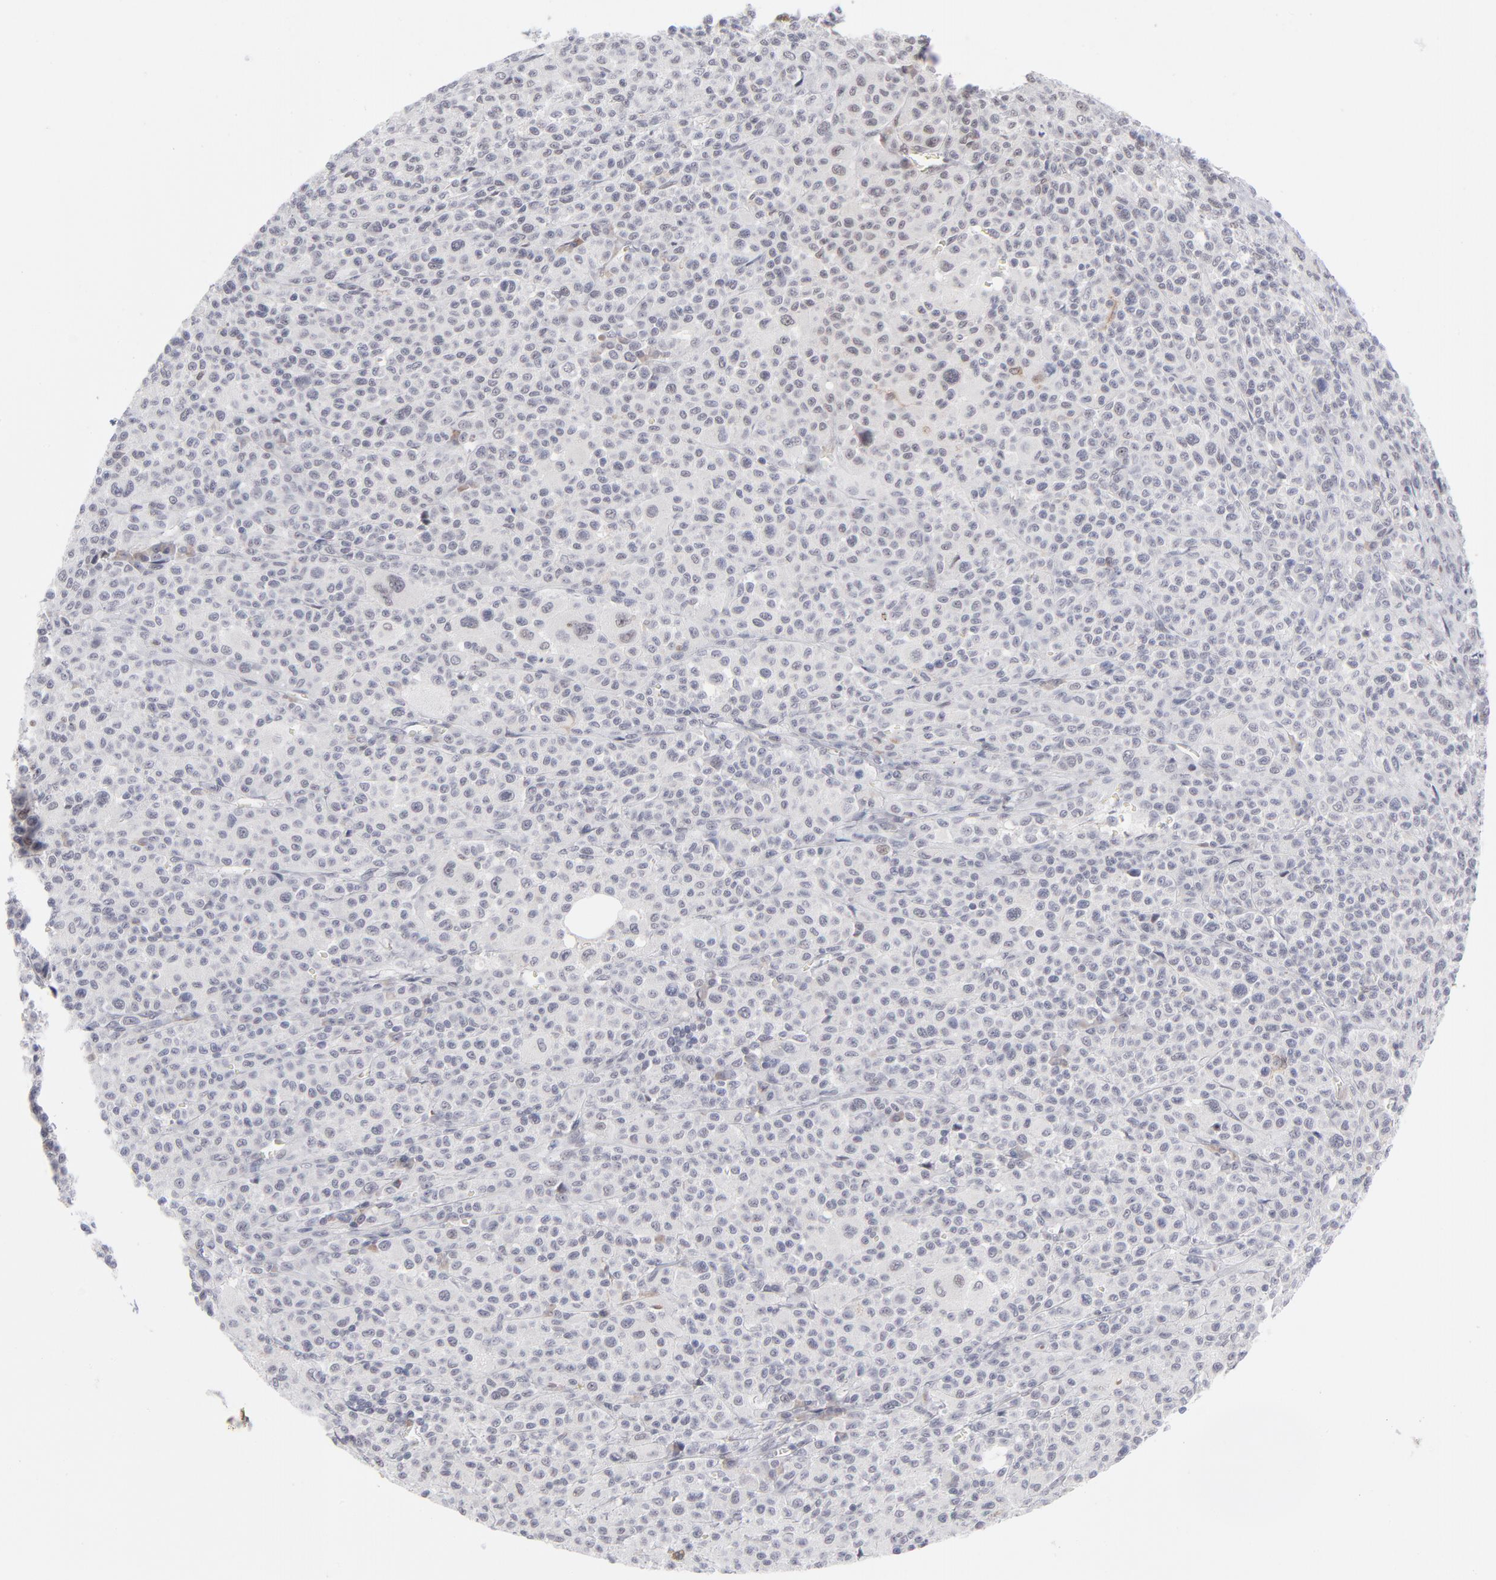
{"staining": {"intensity": "negative", "quantity": "none", "location": "none"}, "tissue": "melanoma", "cell_type": "Tumor cells", "image_type": "cancer", "snomed": [{"axis": "morphology", "description": "Malignant melanoma, Metastatic site"}, {"axis": "topography", "description": "Skin"}], "caption": "IHC photomicrograph of melanoma stained for a protein (brown), which shows no expression in tumor cells. (DAB (3,3'-diaminobenzidine) immunohistochemistry with hematoxylin counter stain).", "gene": "CCR2", "patient": {"sex": "female", "age": 74}}